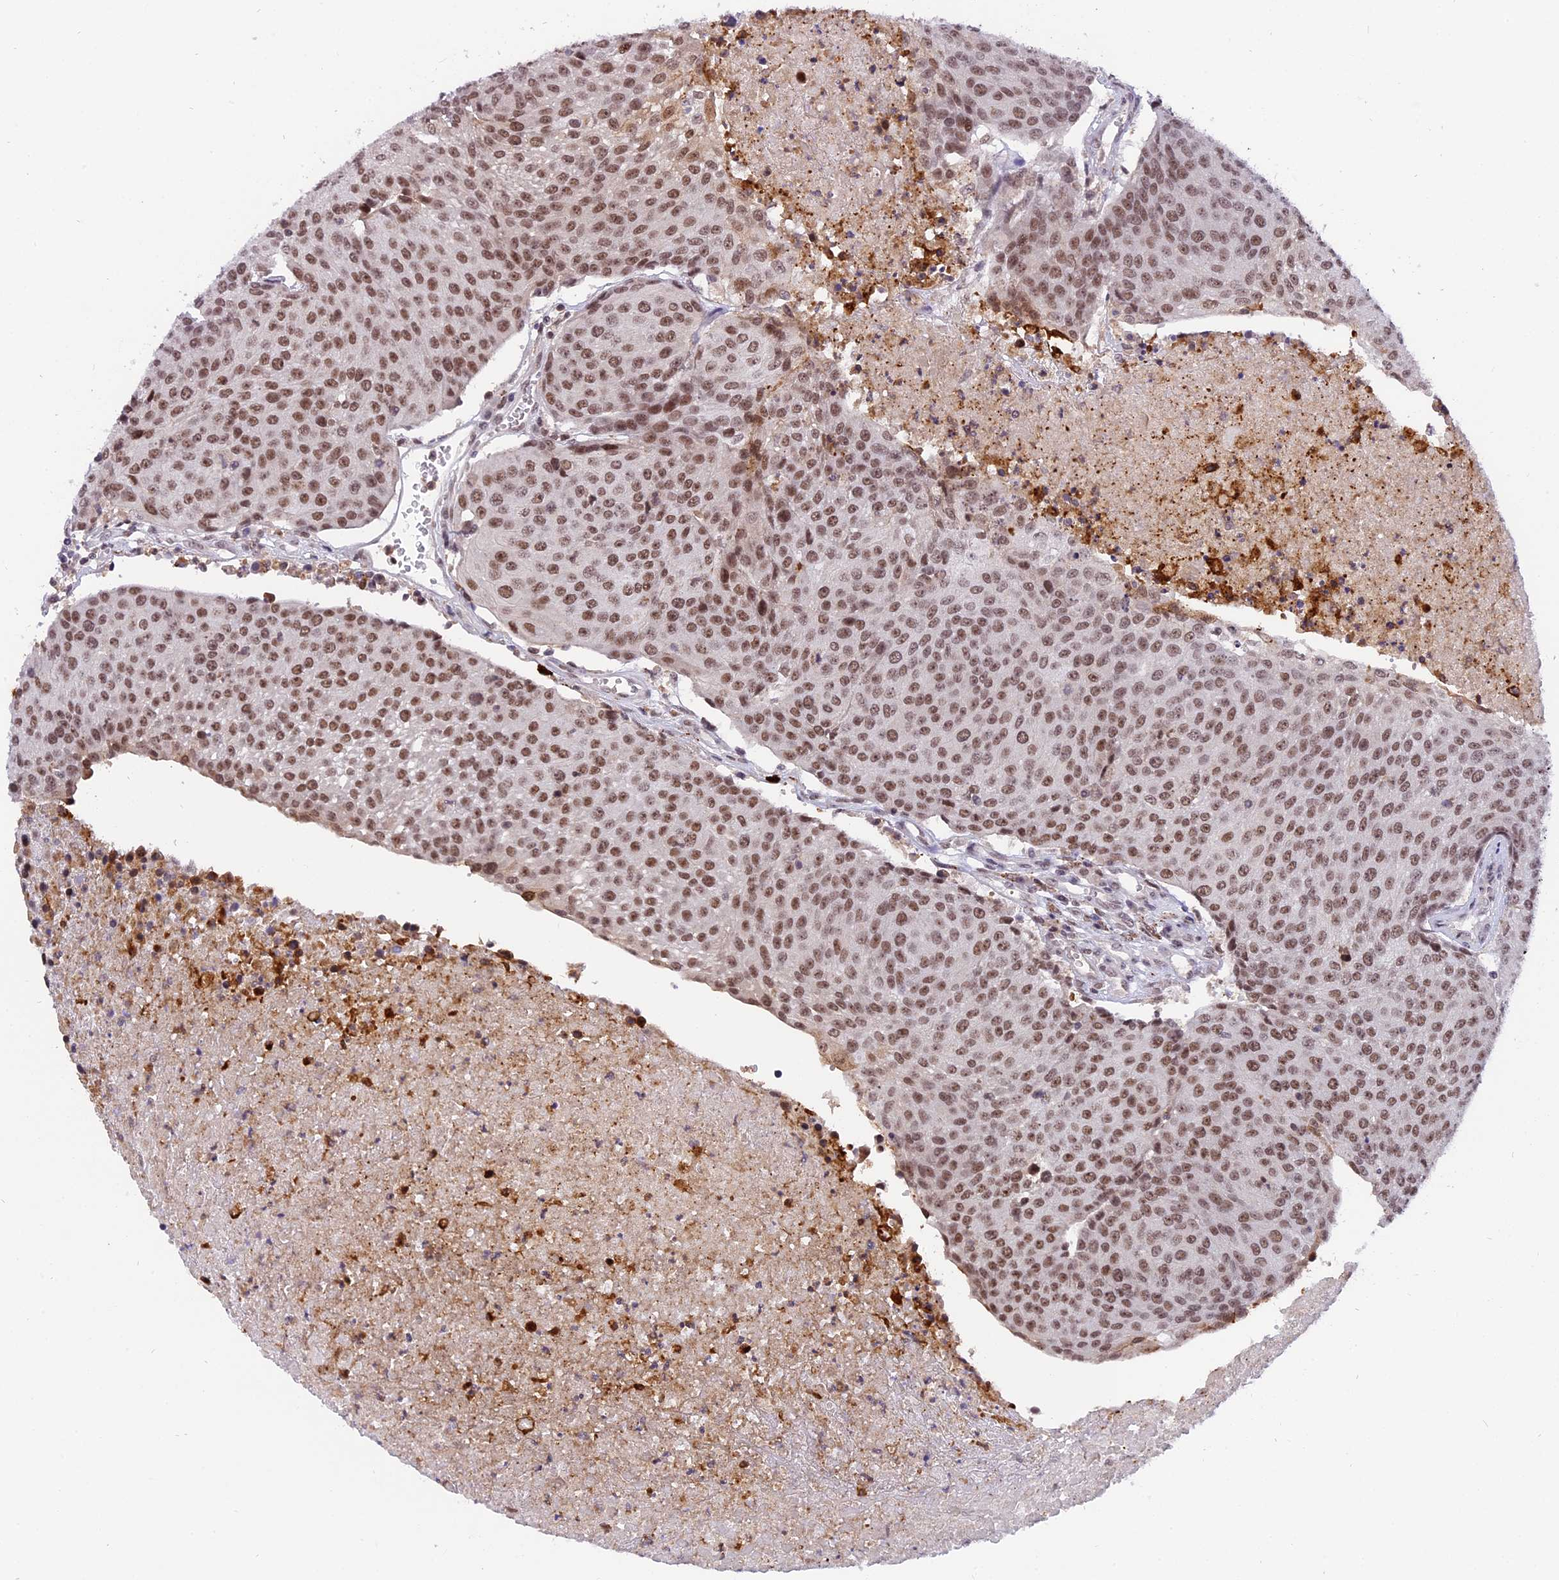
{"staining": {"intensity": "moderate", "quantity": ">75%", "location": "nuclear"}, "tissue": "urothelial cancer", "cell_type": "Tumor cells", "image_type": "cancer", "snomed": [{"axis": "morphology", "description": "Urothelial carcinoma, High grade"}, {"axis": "topography", "description": "Urinary bladder"}], "caption": "Immunohistochemistry photomicrograph of neoplastic tissue: human urothelial carcinoma (high-grade) stained using IHC reveals medium levels of moderate protein expression localized specifically in the nuclear of tumor cells, appearing as a nuclear brown color.", "gene": "TADA3", "patient": {"sex": "female", "age": 85}}